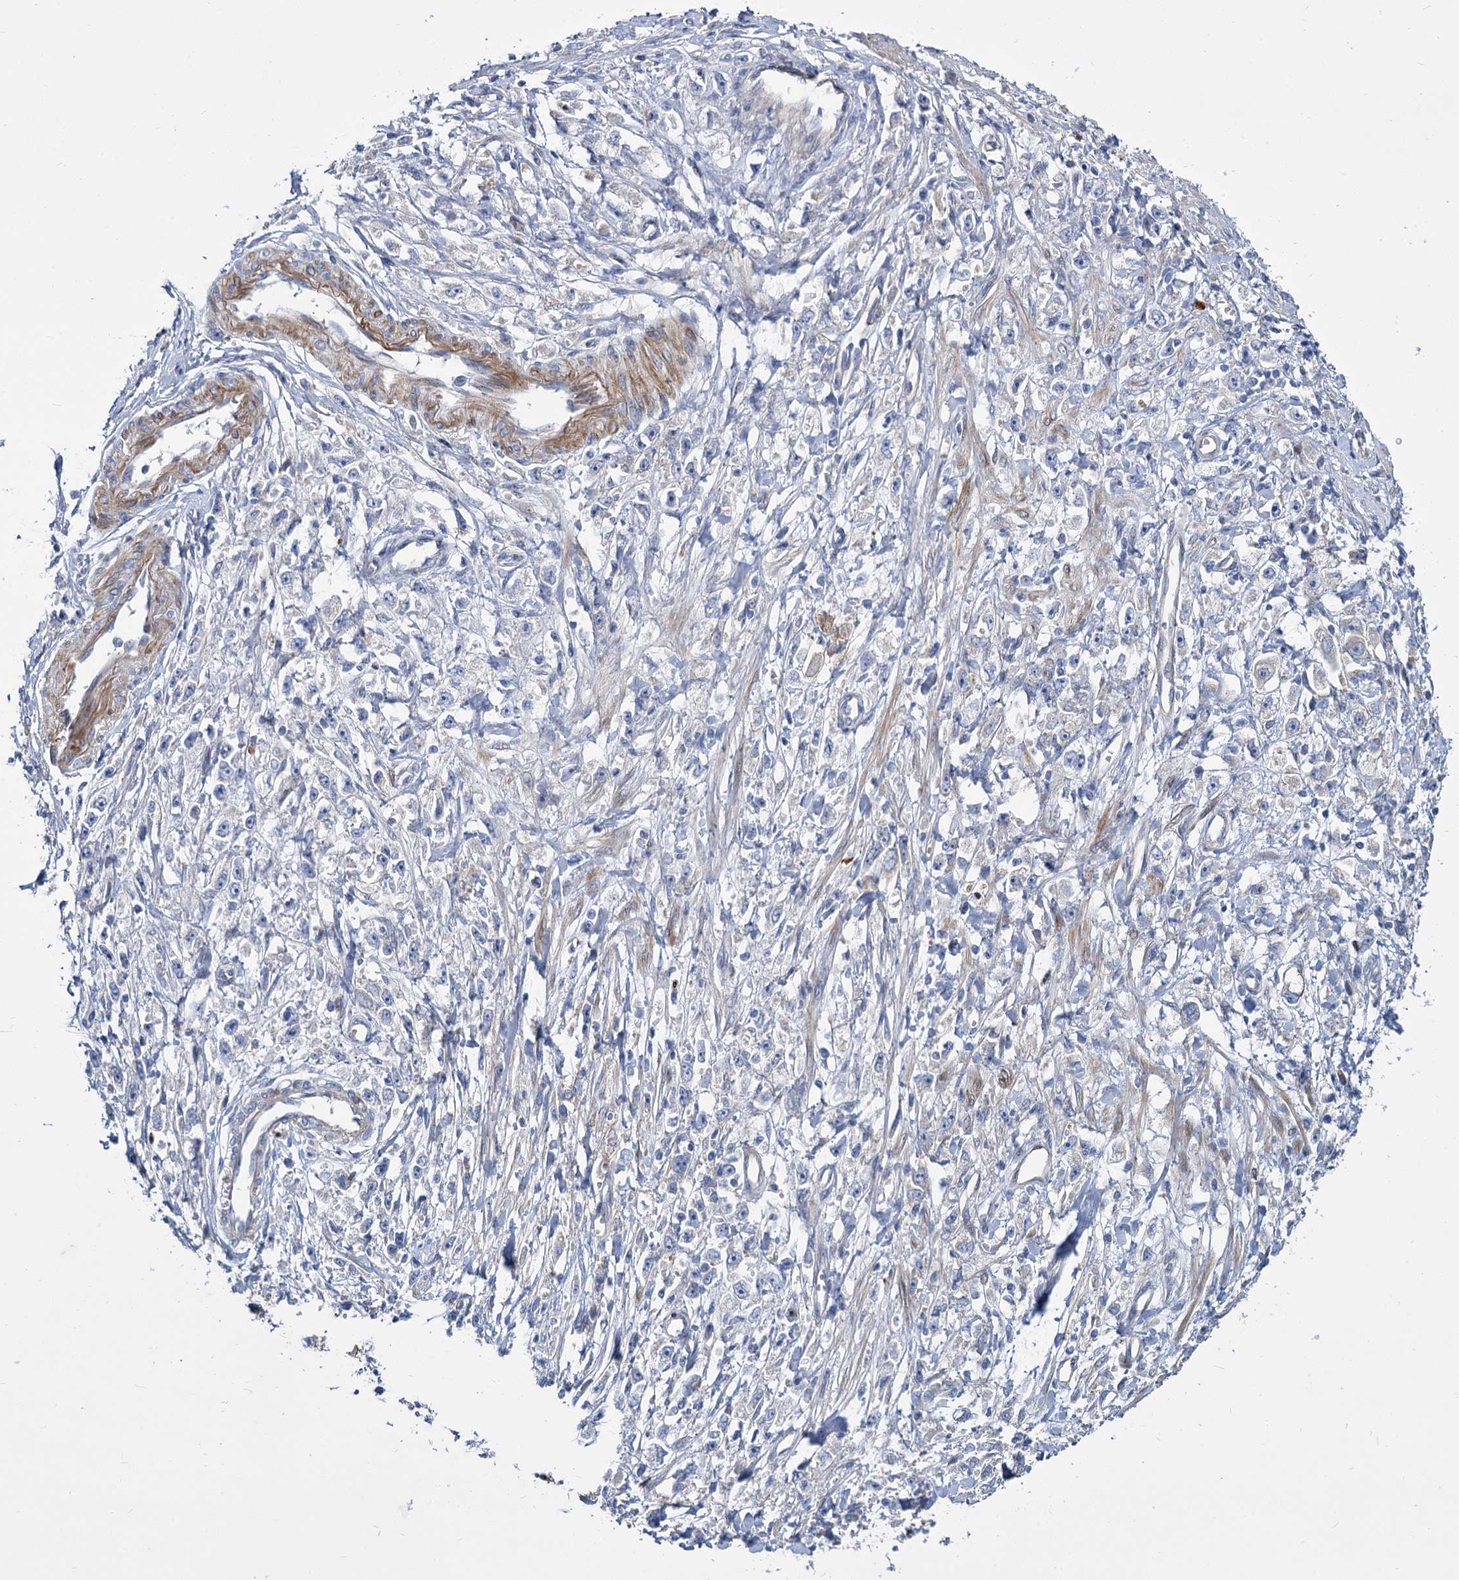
{"staining": {"intensity": "negative", "quantity": "none", "location": "none"}, "tissue": "stomach cancer", "cell_type": "Tumor cells", "image_type": "cancer", "snomed": [{"axis": "morphology", "description": "Adenocarcinoma, NOS"}, {"axis": "topography", "description": "Stomach"}], "caption": "This is an immunohistochemistry (IHC) image of stomach cancer (adenocarcinoma). There is no staining in tumor cells.", "gene": "TRIM77", "patient": {"sex": "female", "age": 59}}